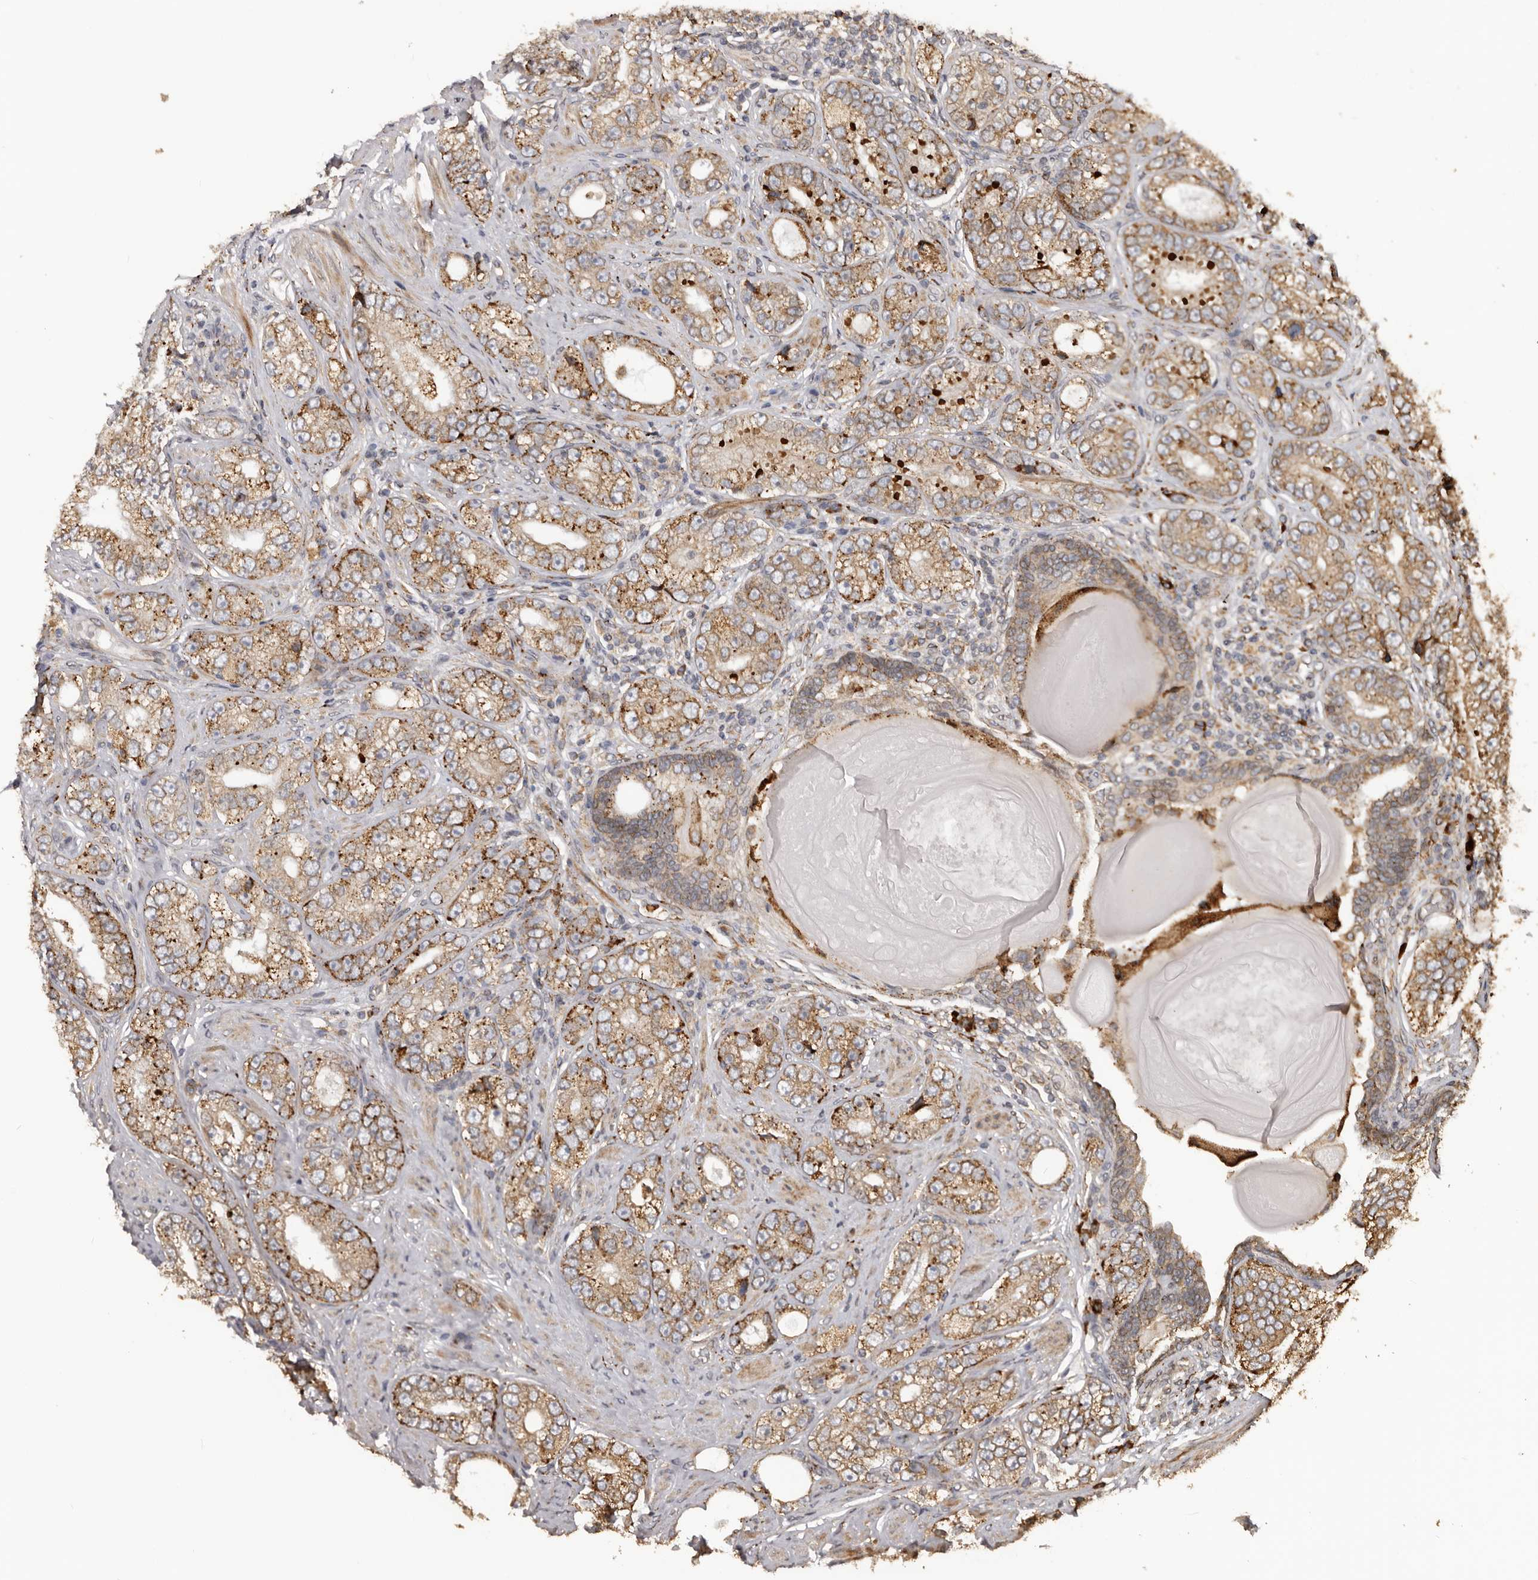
{"staining": {"intensity": "moderate", "quantity": ">75%", "location": "cytoplasmic/membranous"}, "tissue": "prostate cancer", "cell_type": "Tumor cells", "image_type": "cancer", "snomed": [{"axis": "morphology", "description": "Adenocarcinoma, High grade"}, {"axis": "topography", "description": "Prostate"}], "caption": "Immunohistochemical staining of prostate adenocarcinoma (high-grade) demonstrates medium levels of moderate cytoplasmic/membranous protein positivity in about >75% of tumor cells. The staining is performed using DAB brown chromogen to label protein expression. The nuclei are counter-stained blue using hematoxylin.", "gene": "NUP43", "patient": {"sex": "male", "age": 56}}